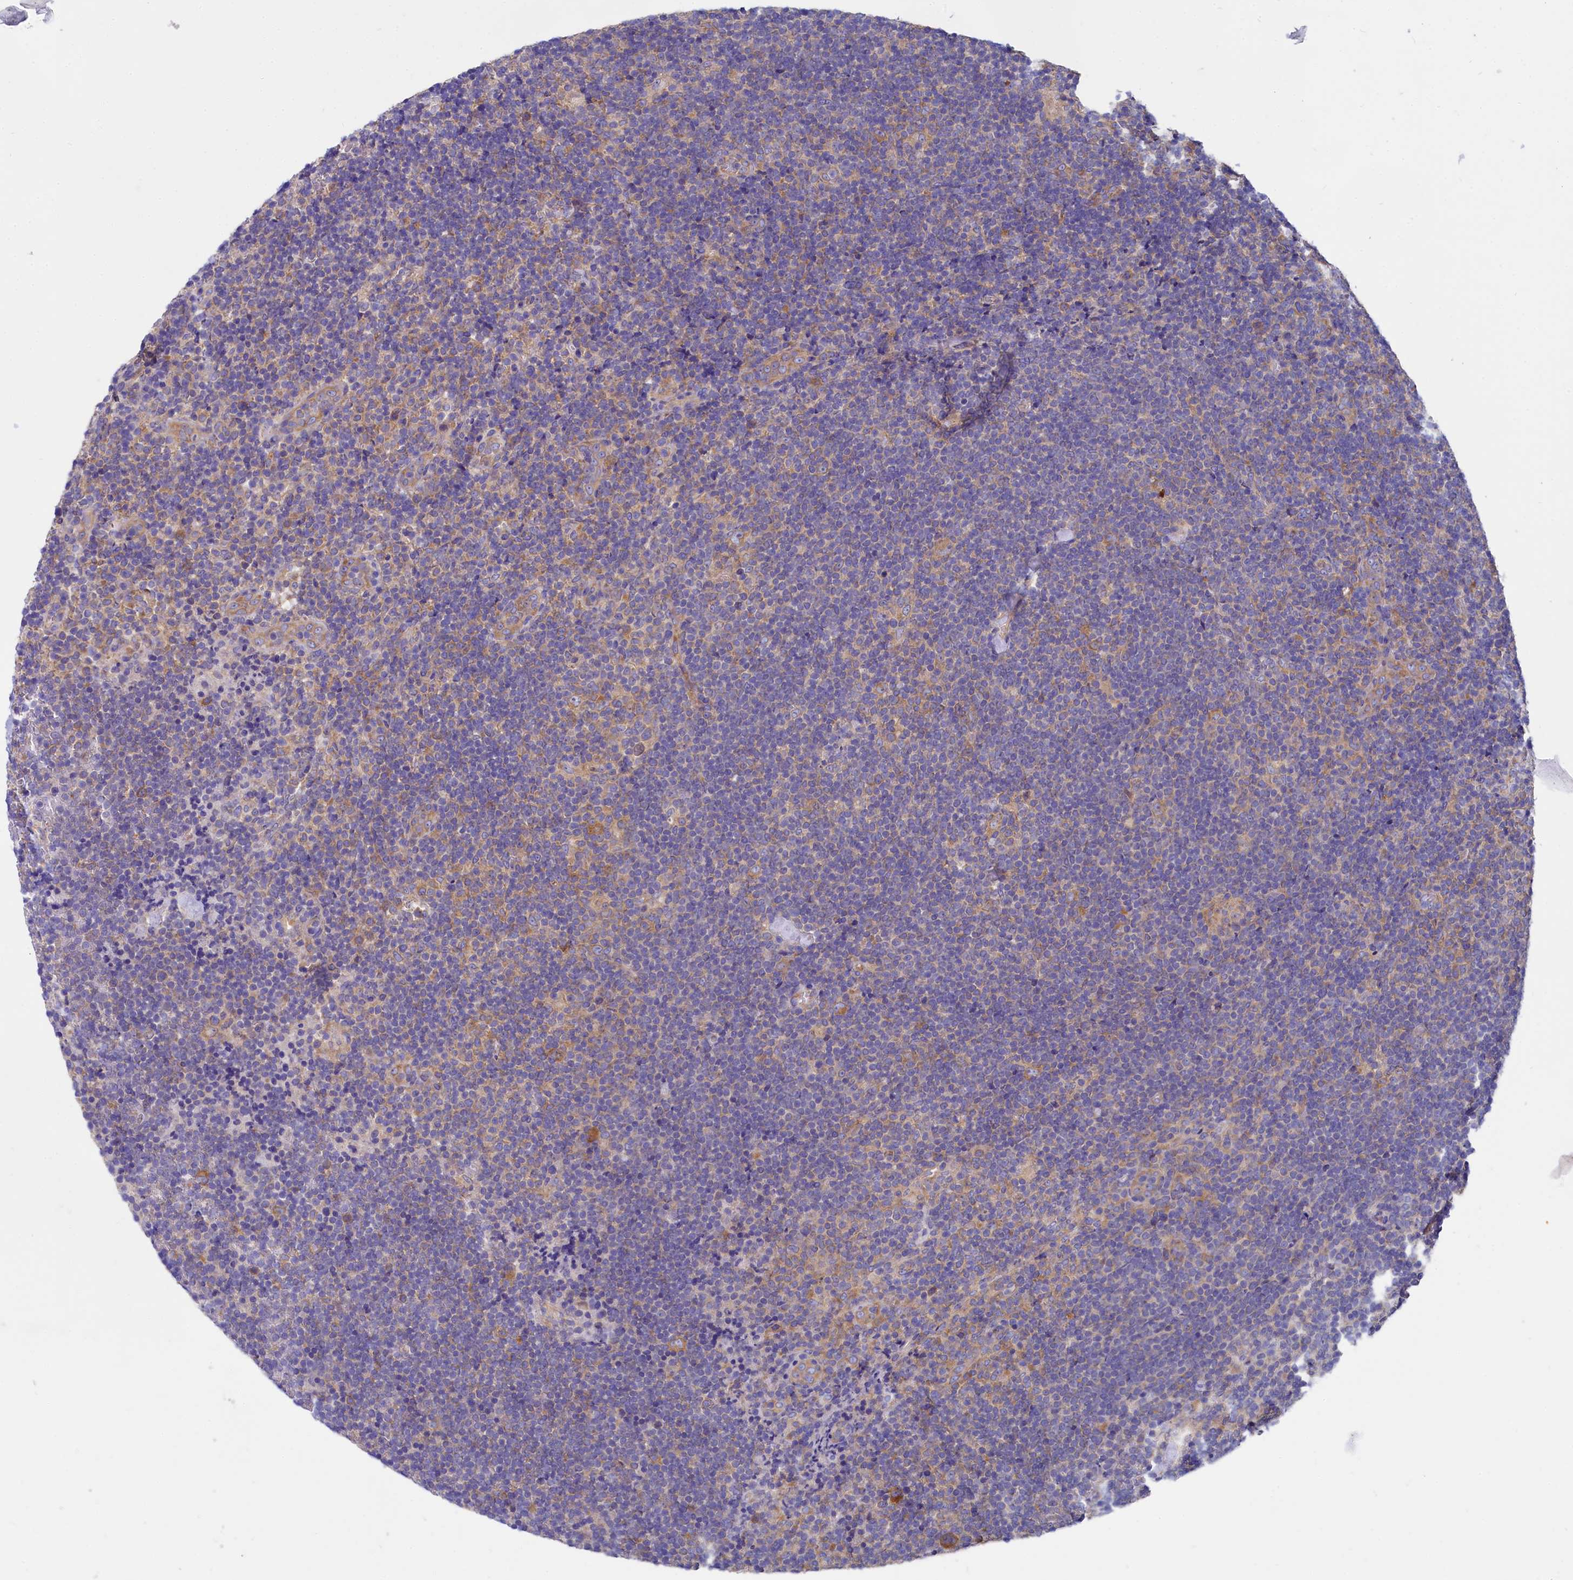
{"staining": {"intensity": "moderate", "quantity": "25%-75%", "location": "cytoplasmic/membranous"}, "tissue": "lymphoma", "cell_type": "Tumor cells", "image_type": "cancer", "snomed": [{"axis": "morphology", "description": "Hodgkin's disease, NOS"}, {"axis": "topography", "description": "Lymph node"}], "caption": "DAB immunohistochemical staining of human lymphoma displays moderate cytoplasmic/membranous protein staining in about 25%-75% of tumor cells. Immunohistochemistry (ihc) stains the protein of interest in brown and the nuclei are stained blue.", "gene": "QARS1", "patient": {"sex": "female", "age": 57}}